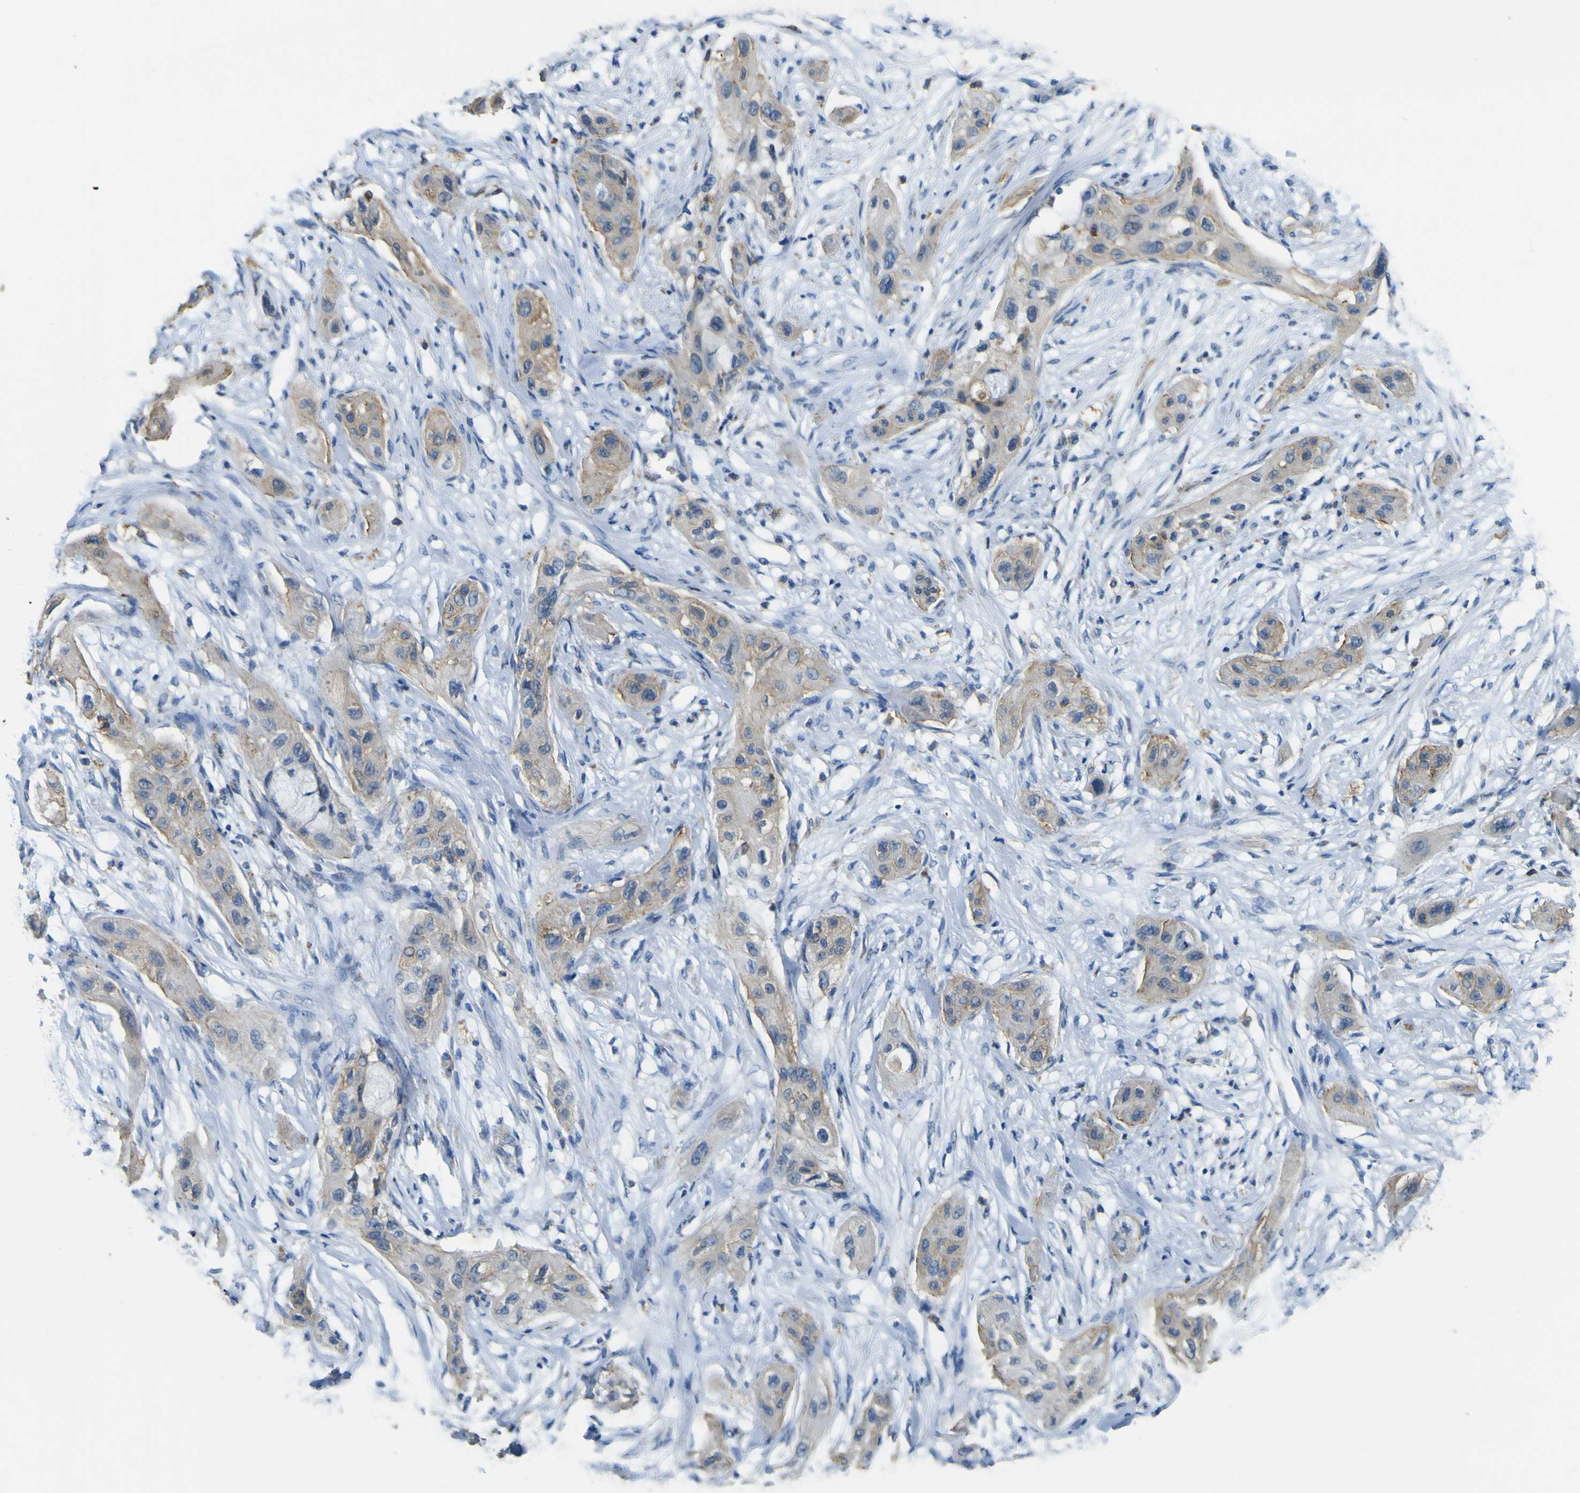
{"staining": {"intensity": "weak", "quantity": ">75%", "location": "cytoplasmic/membranous"}, "tissue": "lung cancer", "cell_type": "Tumor cells", "image_type": "cancer", "snomed": [{"axis": "morphology", "description": "Squamous cell carcinoma, NOS"}, {"axis": "topography", "description": "Lung"}], "caption": "Human squamous cell carcinoma (lung) stained for a protein (brown) exhibits weak cytoplasmic/membranous positive positivity in approximately >75% of tumor cells.", "gene": "ACSL3", "patient": {"sex": "female", "age": 47}}